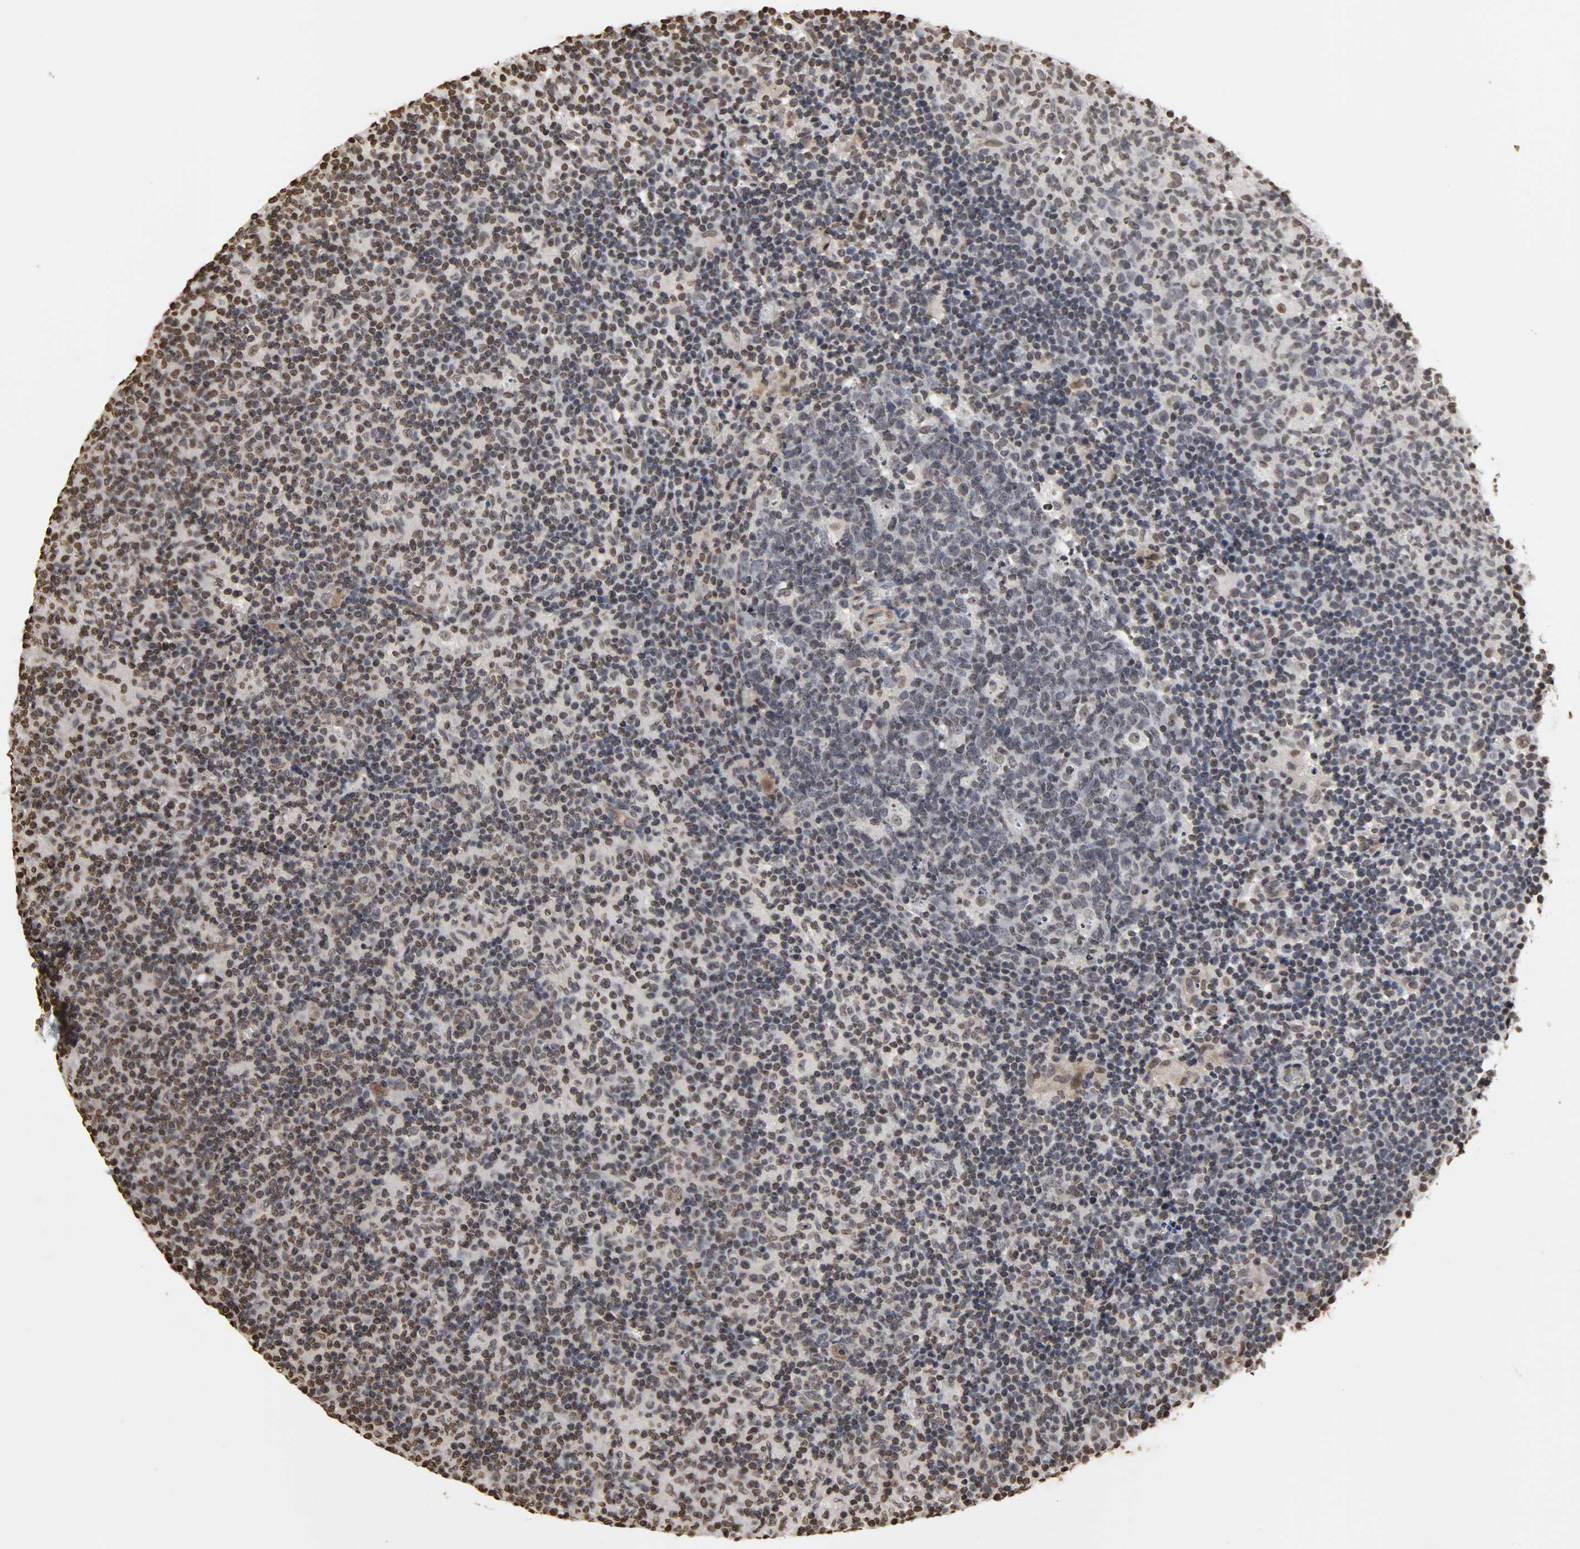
{"staining": {"intensity": "weak", "quantity": "<25%", "location": "nuclear"}, "tissue": "lymph node", "cell_type": "Germinal center cells", "image_type": "normal", "snomed": [{"axis": "morphology", "description": "Normal tissue, NOS"}, {"axis": "morphology", "description": "Inflammation, NOS"}, {"axis": "topography", "description": "Lymph node"}], "caption": "A high-resolution micrograph shows IHC staining of unremarkable lymph node, which demonstrates no significant positivity in germinal center cells.", "gene": "ERCC2", "patient": {"sex": "male", "age": 55}}